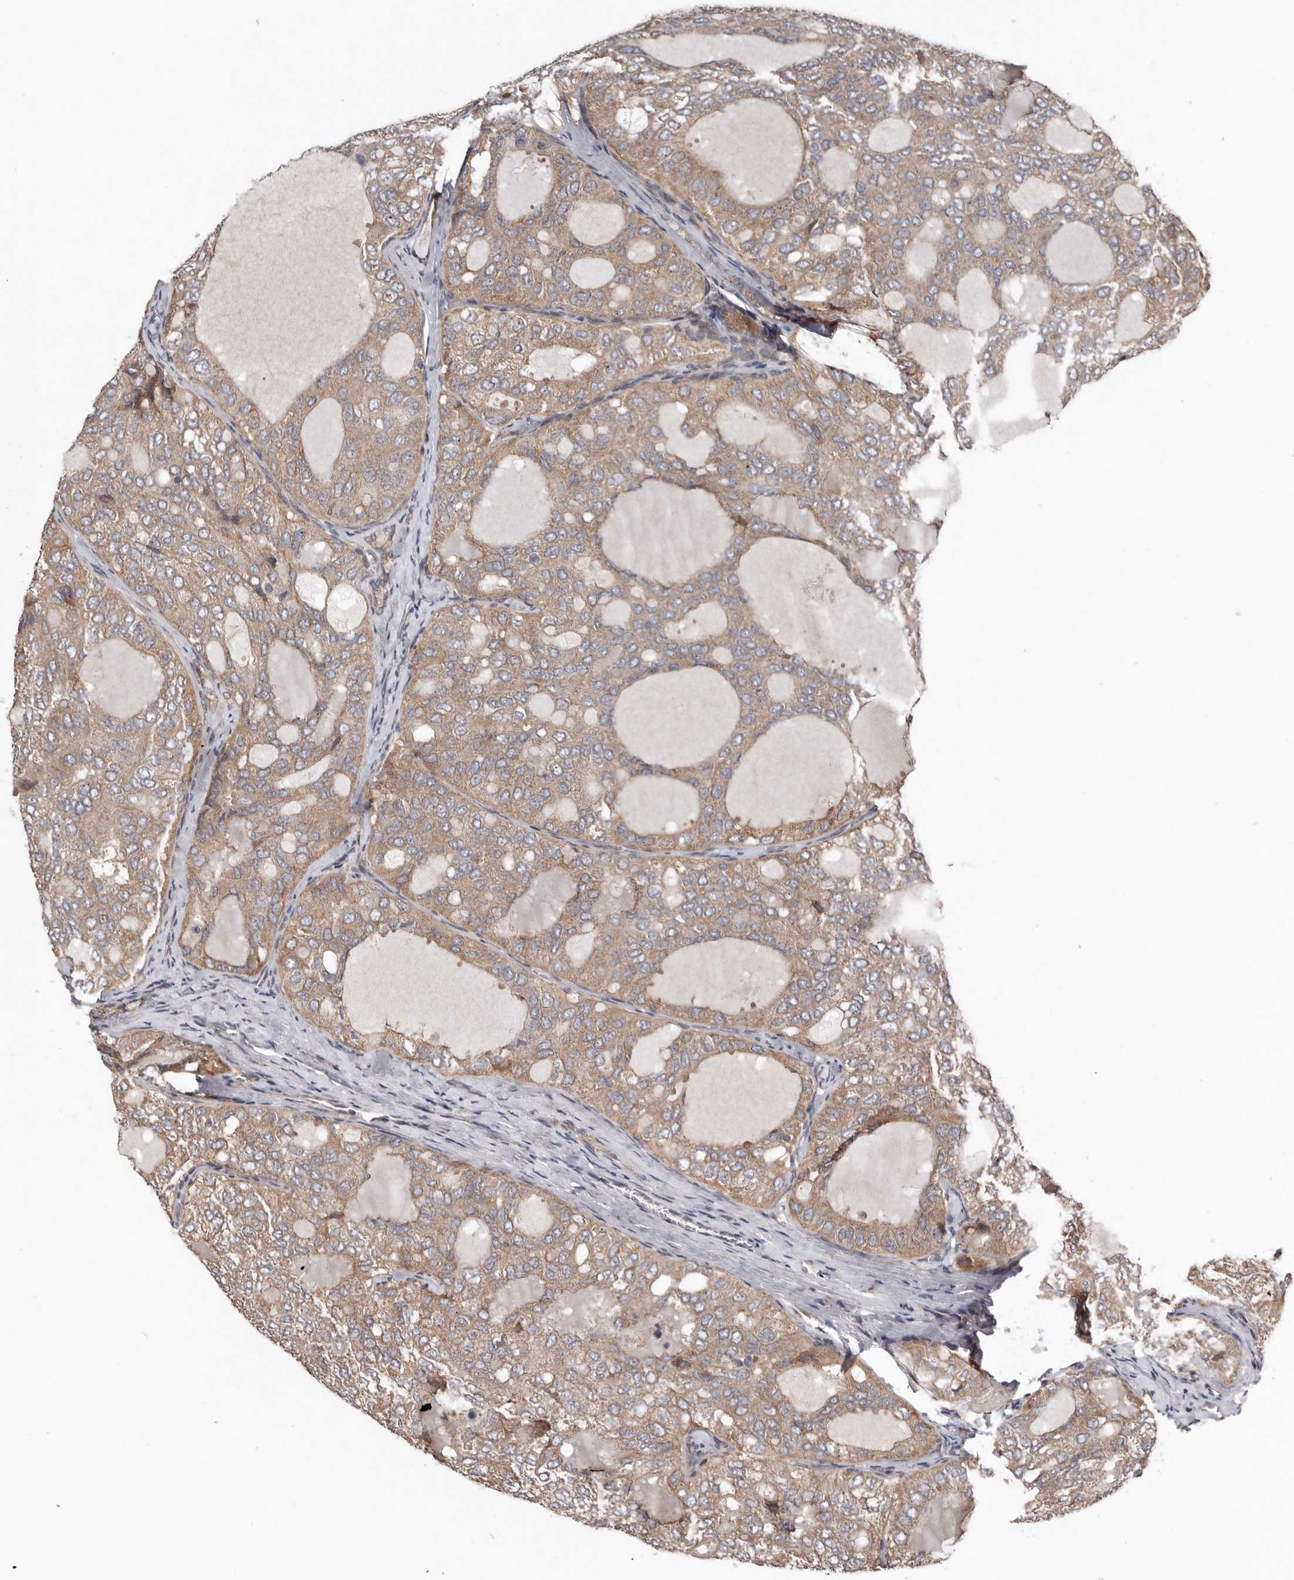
{"staining": {"intensity": "moderate", "quantity": ">75%", "location": "cytoplasmic/membranous"}, "tissue": "thyroid cancer", "cell_type": "Tumor cells", "image_type": "cancer", "snomed": [{"axis": "morphology", "description": "Follicular adenoma carcinoma, NOS"}, {"axis": "topography", "description": "Thyroid gland"}], "caption": "Brown immunohistochemical staining in human follicular adenoma carcinoma (thyroid) displays moderate cytoplasmic/membranous expression in about >75% of tumor cells.", "gene": "CHML", "patient": {"sex": "male", "age": 75}}